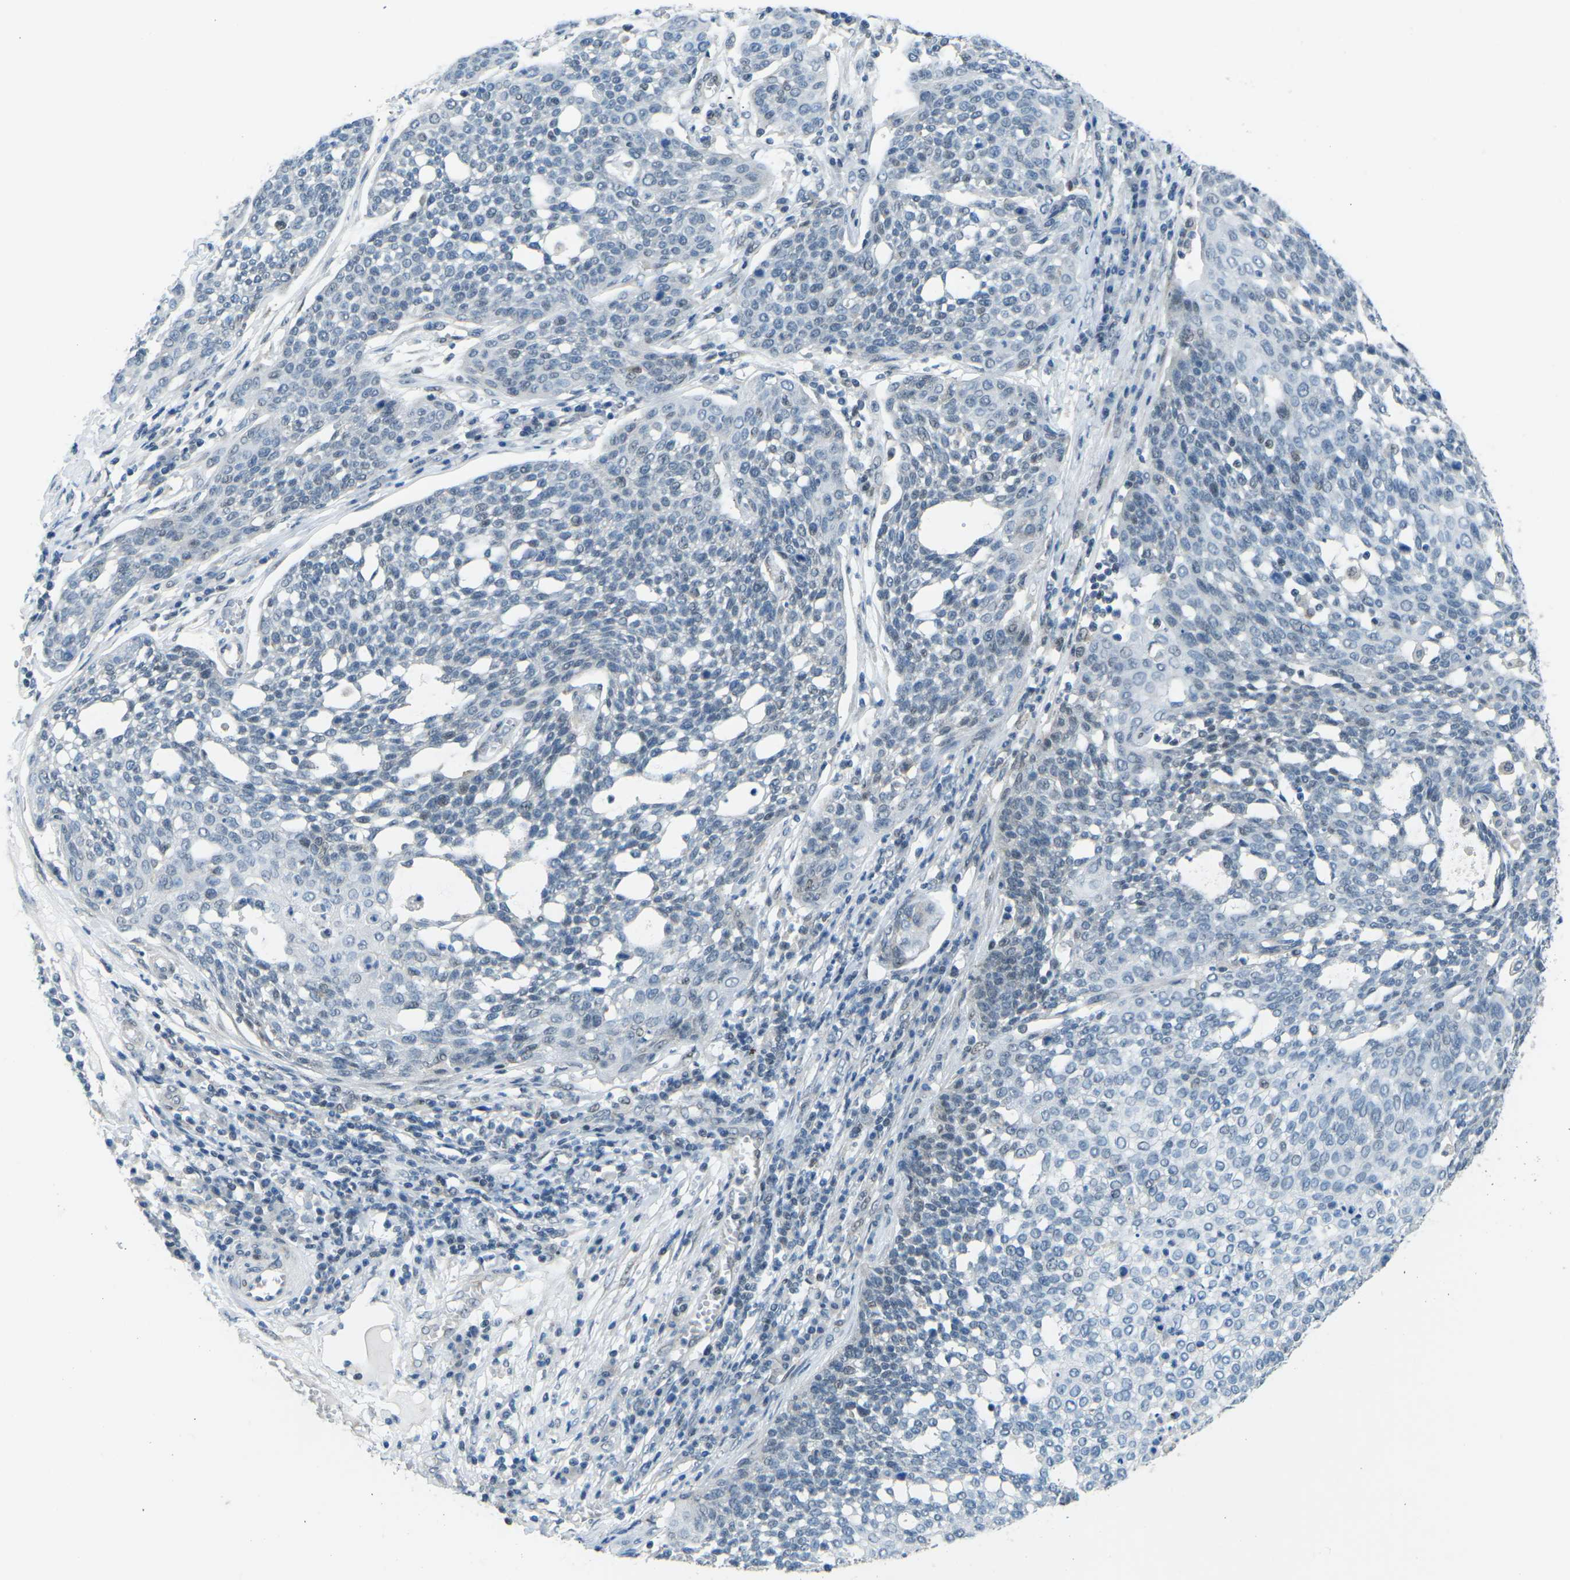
{"staining": {"intensity": "negative", "quantity": "none", "location": "none"}, "tissue": "cervical cancer", "cell_type": "Tumor cells", "image_type": "cancer", "snomed": [{"axis": "morphology", "description": "Squamous cell carcinoma, NOS"}, {"axis": "topography", "description": "Cervix"}], "caption": "Cervical cancer stained for a protein using IHC exhibits no expression tumor cells.", "gene": "MBNL1", "patient": {"sex": "female", "age": 34}}